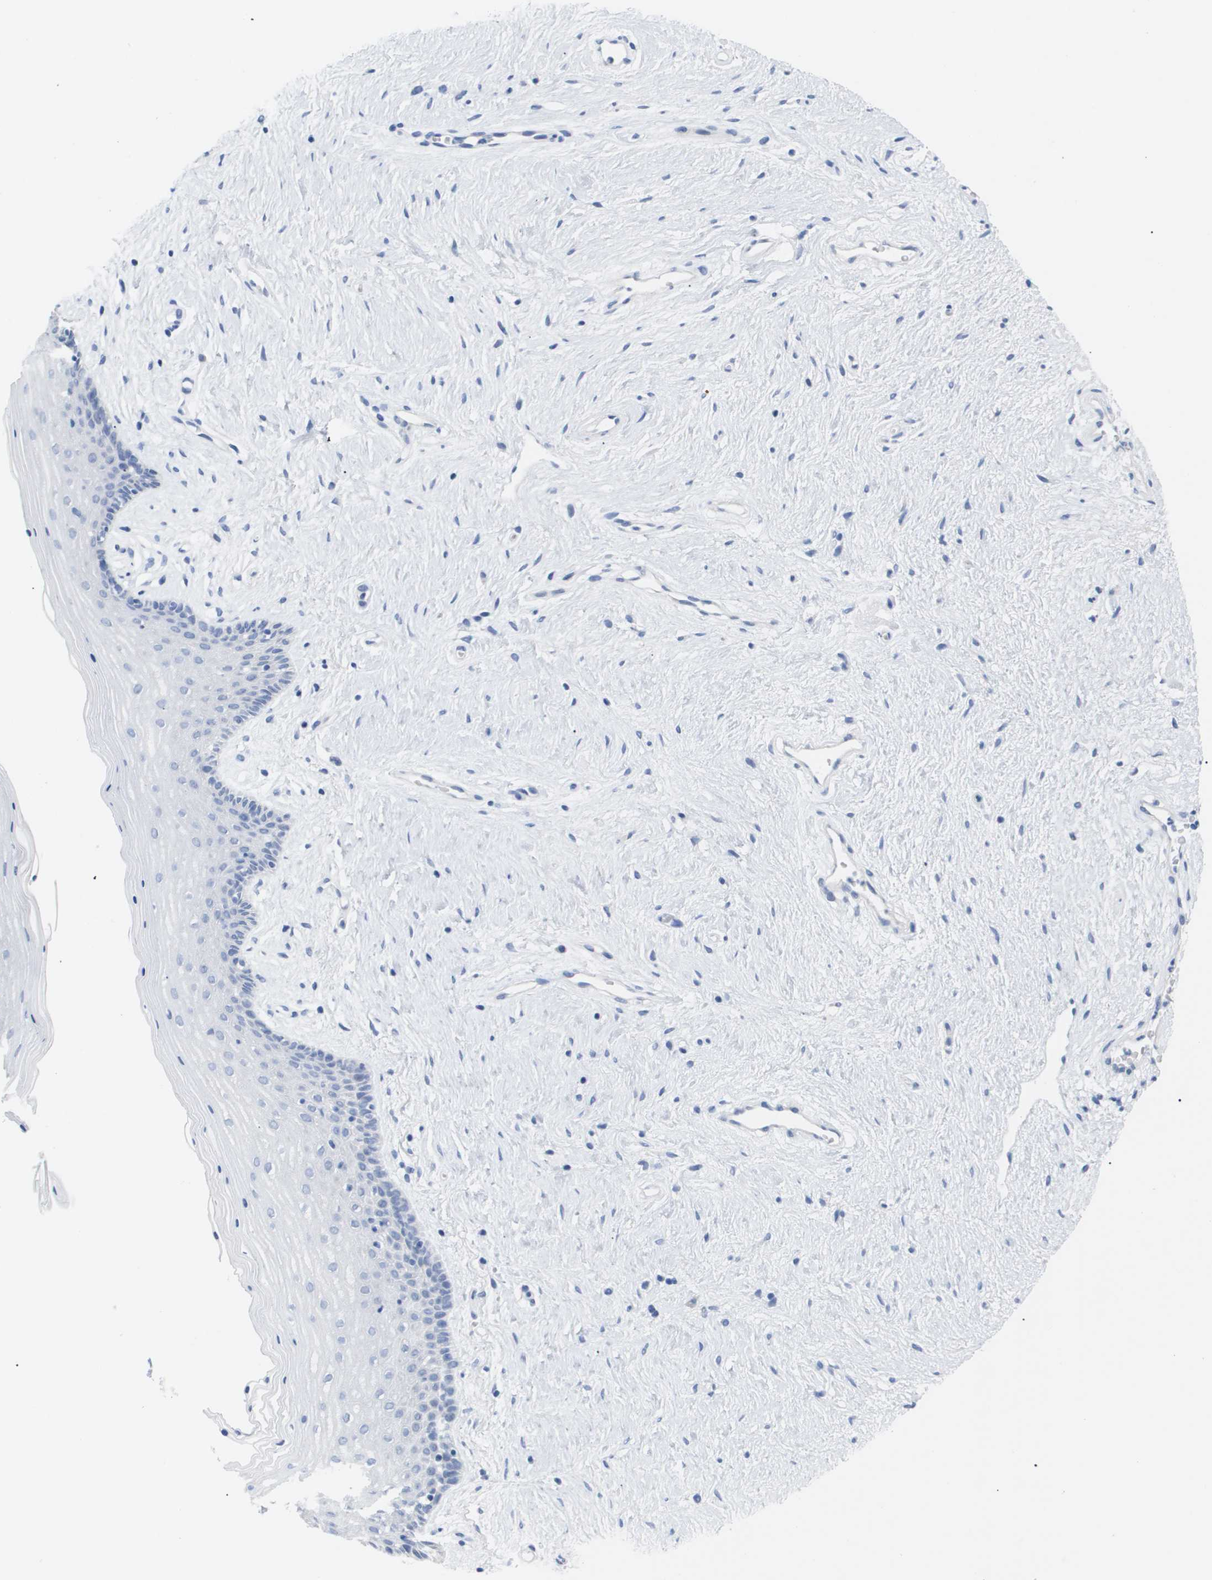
{"staining": {"intensity": "negative", "quantity": "none", "location": "none"}, "tissue": "vagina", "cell_type": "Squamous epithelial cells", "image_type": "normal", "snomed": [{"axis": "morphology", "description": "Normal tissue, NOS"}, {"axis": "topography", "description": "Vagina"}], "caption": "DAB (3,3'-diaminobenzidine) immunohistochemical staining of benign vagina demonstrates no significant expression in squamous epithelial cells. (DAB (3,3'-diaminobenzidine) immunohistochemistry with hematoxylin counter stain).", "gene": "CAV3", "patient": {"sex": "female", "age": 44}}